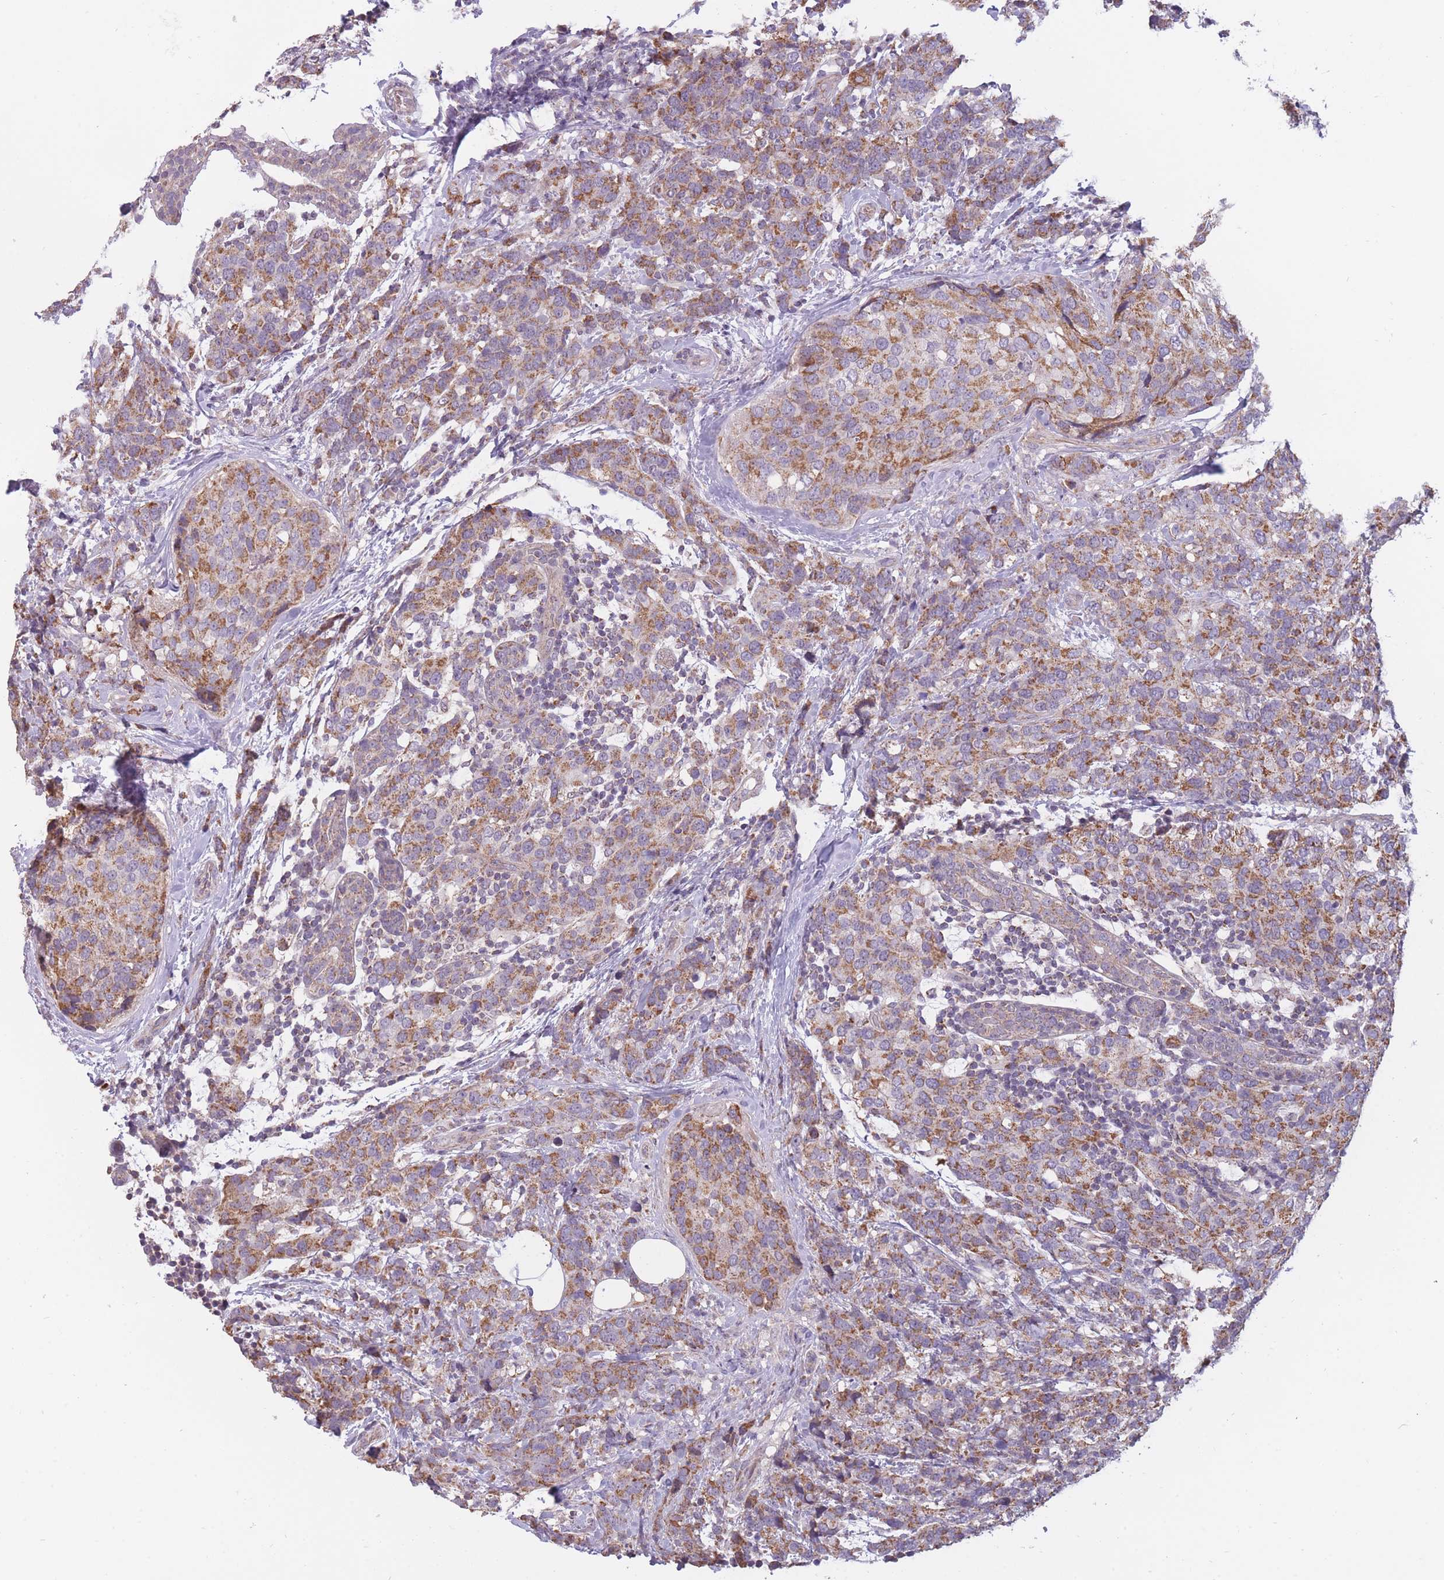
{"staining": {"intensity": "moderate", "quantity": ">75%", "location": "cytoplasmic/membranous"}, "tissue": "breast cancer", "cell_type": "Tumor cells", "image_type": "cancer", "snomed": [{"axis": "morphology", "description": "Lobular carcinoma"}, {"axis": "topography", "description": "Breast"}], "caption": "A brown stain highlights moderate cytoplasmic/membranous staining of a protein in human breast cancer tumor cells. The protein of interest is stained brown, and the nuclei are stained in blue (DAB (3,3'-diaminobenzidine) IHC with brightfield microscopy, high magnification).", "gene": "MRPS18C", "patient": {"sex": "female", "age": 59}}